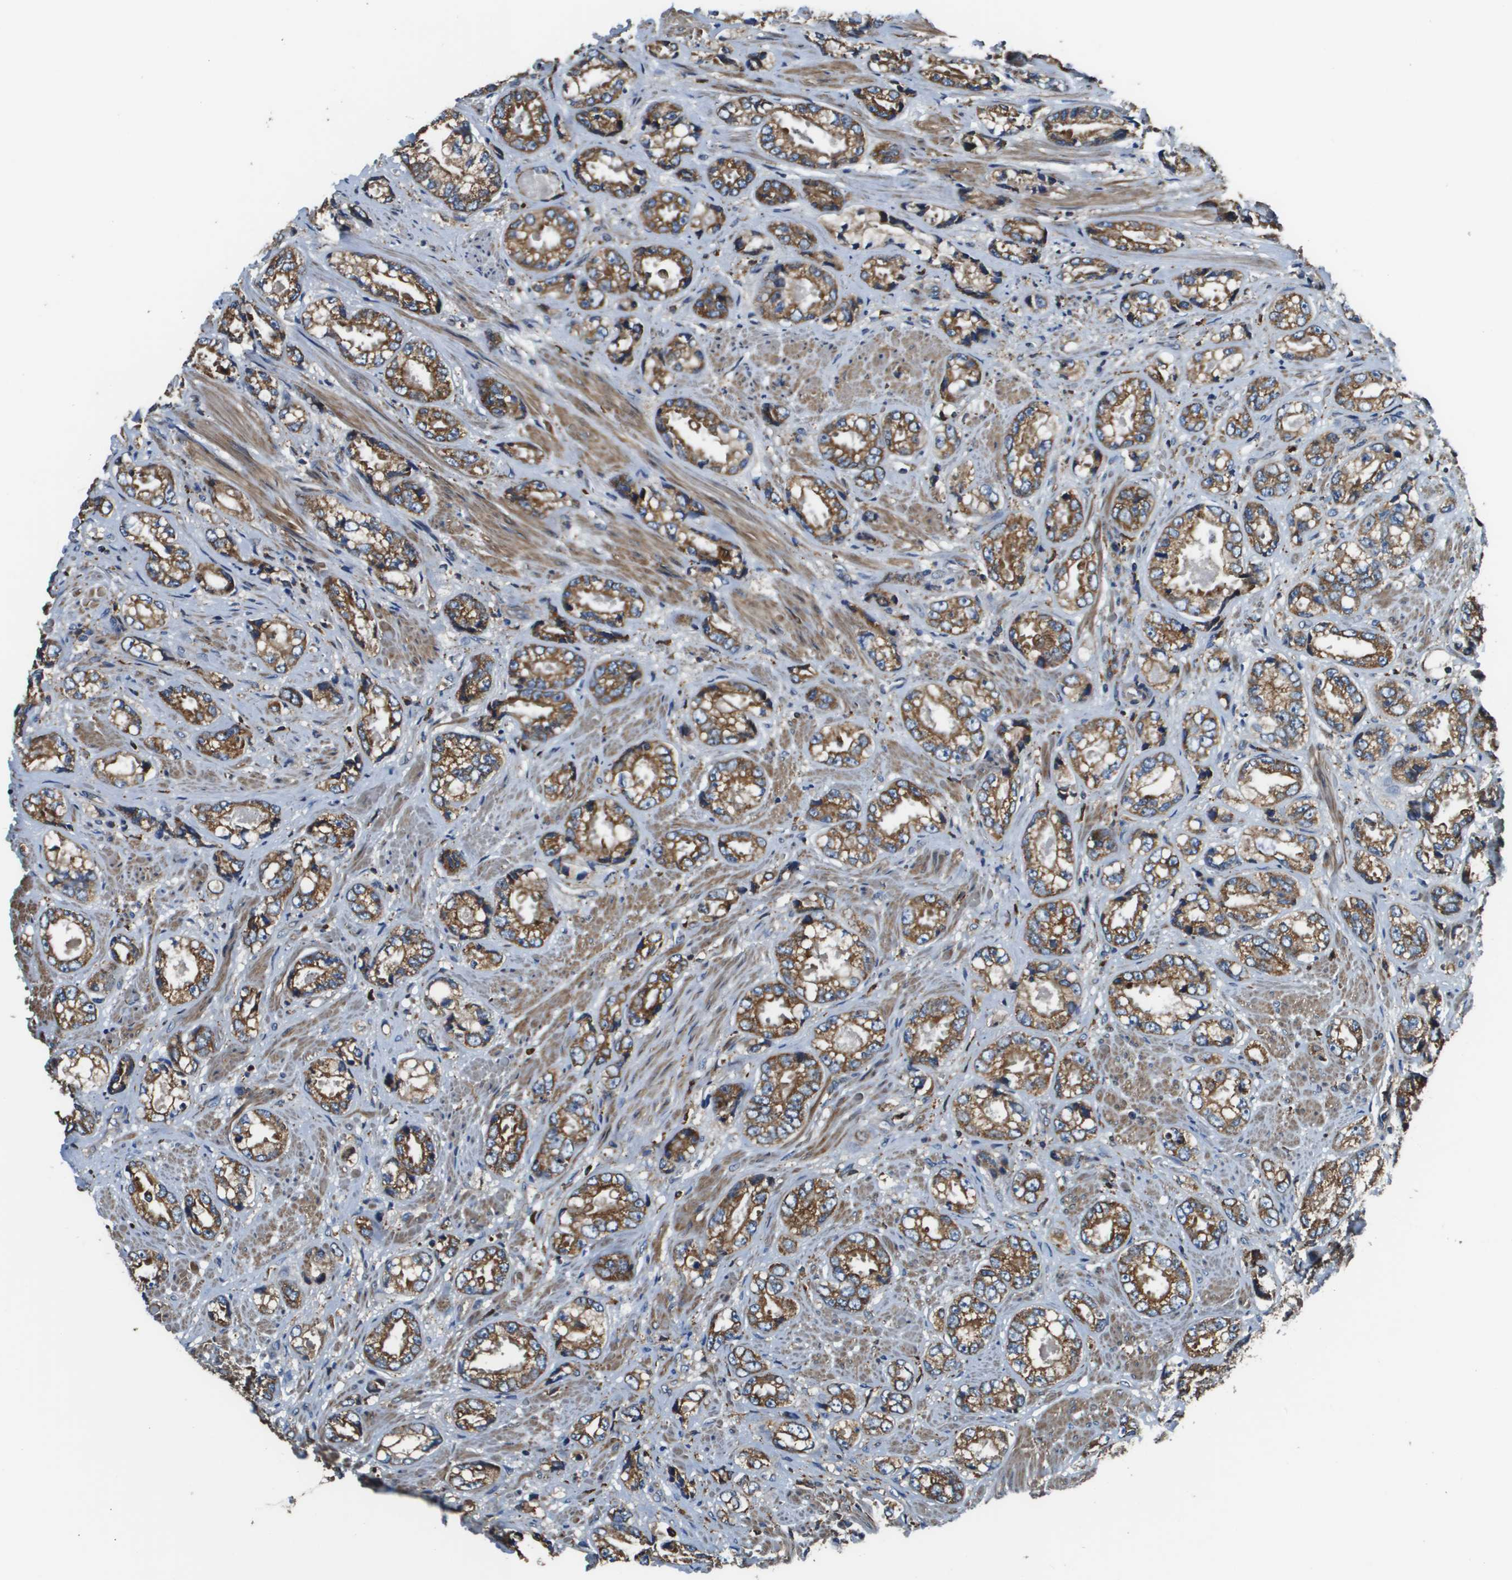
{"staining": {"intensity": "strong", "quantity": ">75%", "location": "cytoplasmic/membranous"}, "tissue": "prostate cancer", "cell_type": "Tumor cells", "image_type": "cancer", "snomed": [{"axis": "morphology", "description": "Adenocarcinoma, High grade"}, {"axis": "topography", "description": "Prostate"}], "caption": "Prostate high-grade adenocarcinoma tissue exhibits strong cytoplasmic/membranous staining in about >75% of tumor cells, visualized by immunohistochemistry.", "gene": "CNPY3", "patient": {"sex": "male", "age": 61}}